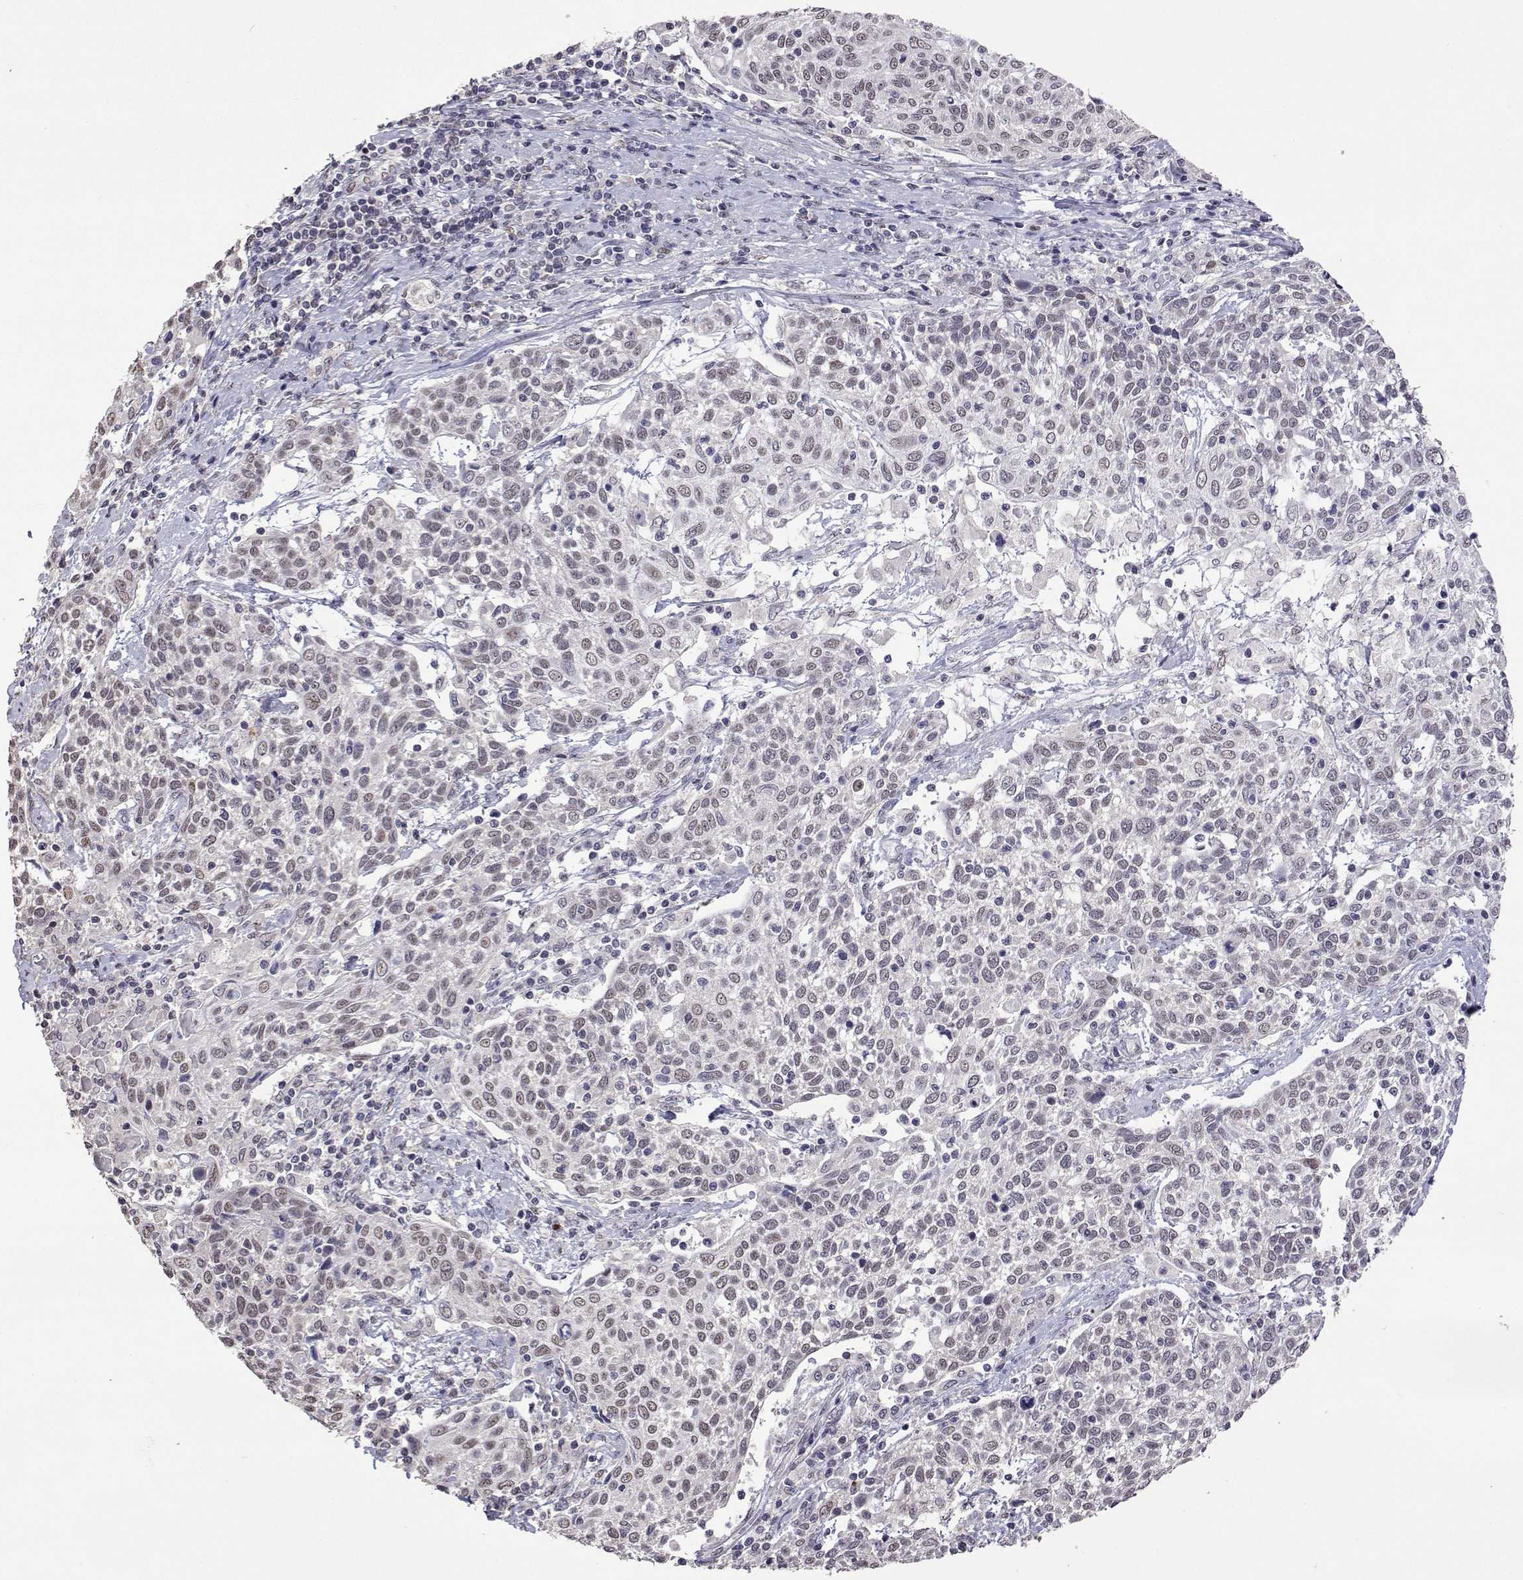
{"staining": {"intensity": "weak", "quantity": "25%-75%", "location": "nuclear"}, "tissue": "cervical cancer", "cell_type": "Tumor cells", "image_type": "cancer", "snomed": [{"axis": "morphology", "description": "Squamous cell carcinoma, NOS"}, {"axis": "topography", "description": "Cervix"}], "caption": "This is a micrograph of immunohistochemistry (IHC) staining of cervical cancer (squamous cell carcinoma), which shows weak staining in the nuclear of tumor cells.", "gene": "HNRNPA0", "patient": {"sex": "female", "age": 61}}